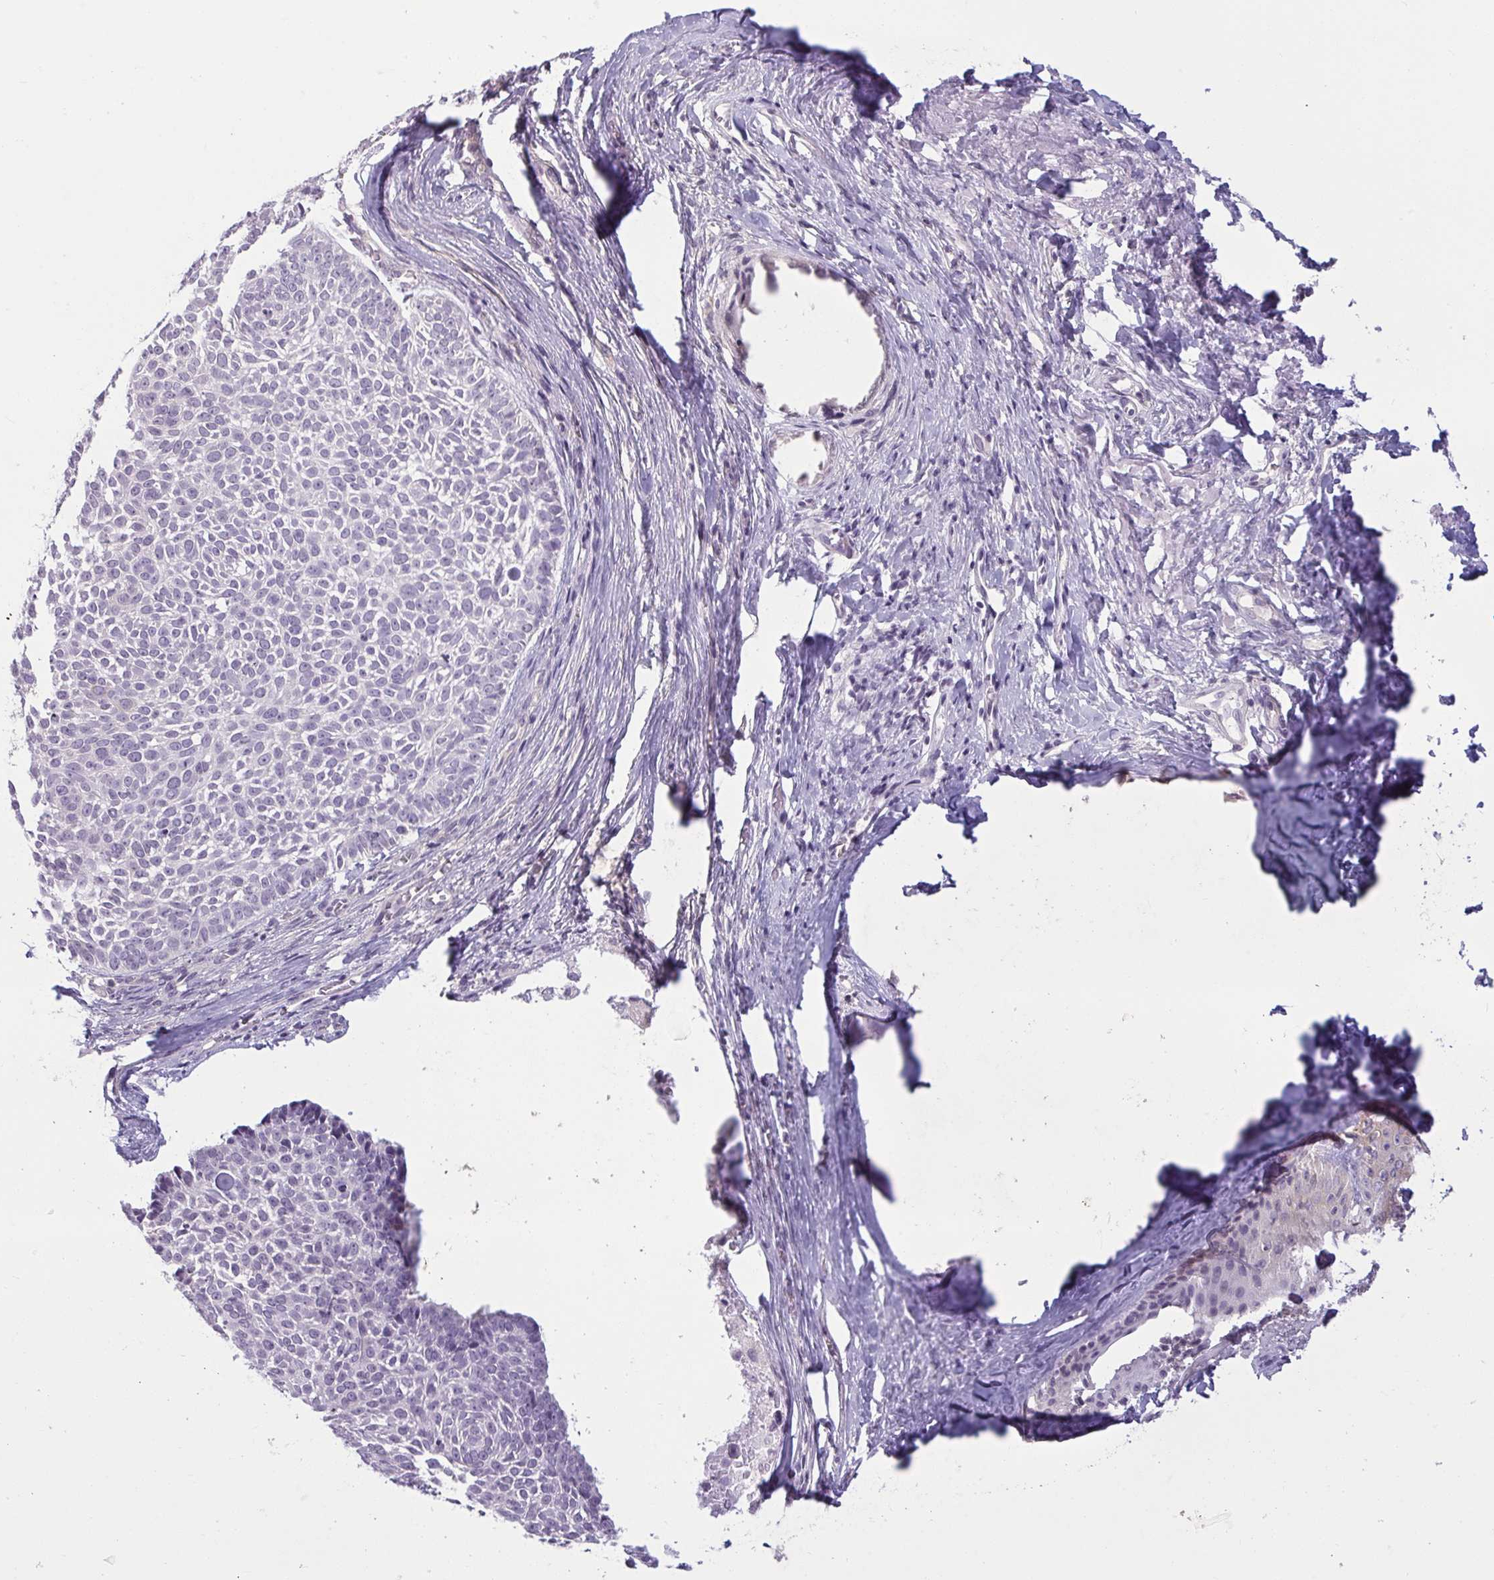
{"staining": {"intensity": "negative", "quantity": "none", "location": "none"}, "tissue": "skin cancer", "cell_type": "Tumor cells", "image_type": "cancer", "snomed": [{"axis": "morphology", "description": "Basal cell carcinoma"}, {"axis": "topography", "description": "Skin"}, {"axis": "topography", "description": "Skin of face"}, {"axis": "topography", "description": "Skin of nose"}], "caption": "Tumor cells show no significant expression in skin cancer.", "gene": "TBC1D4", "patient": {"sex": "female", "age": 86}}